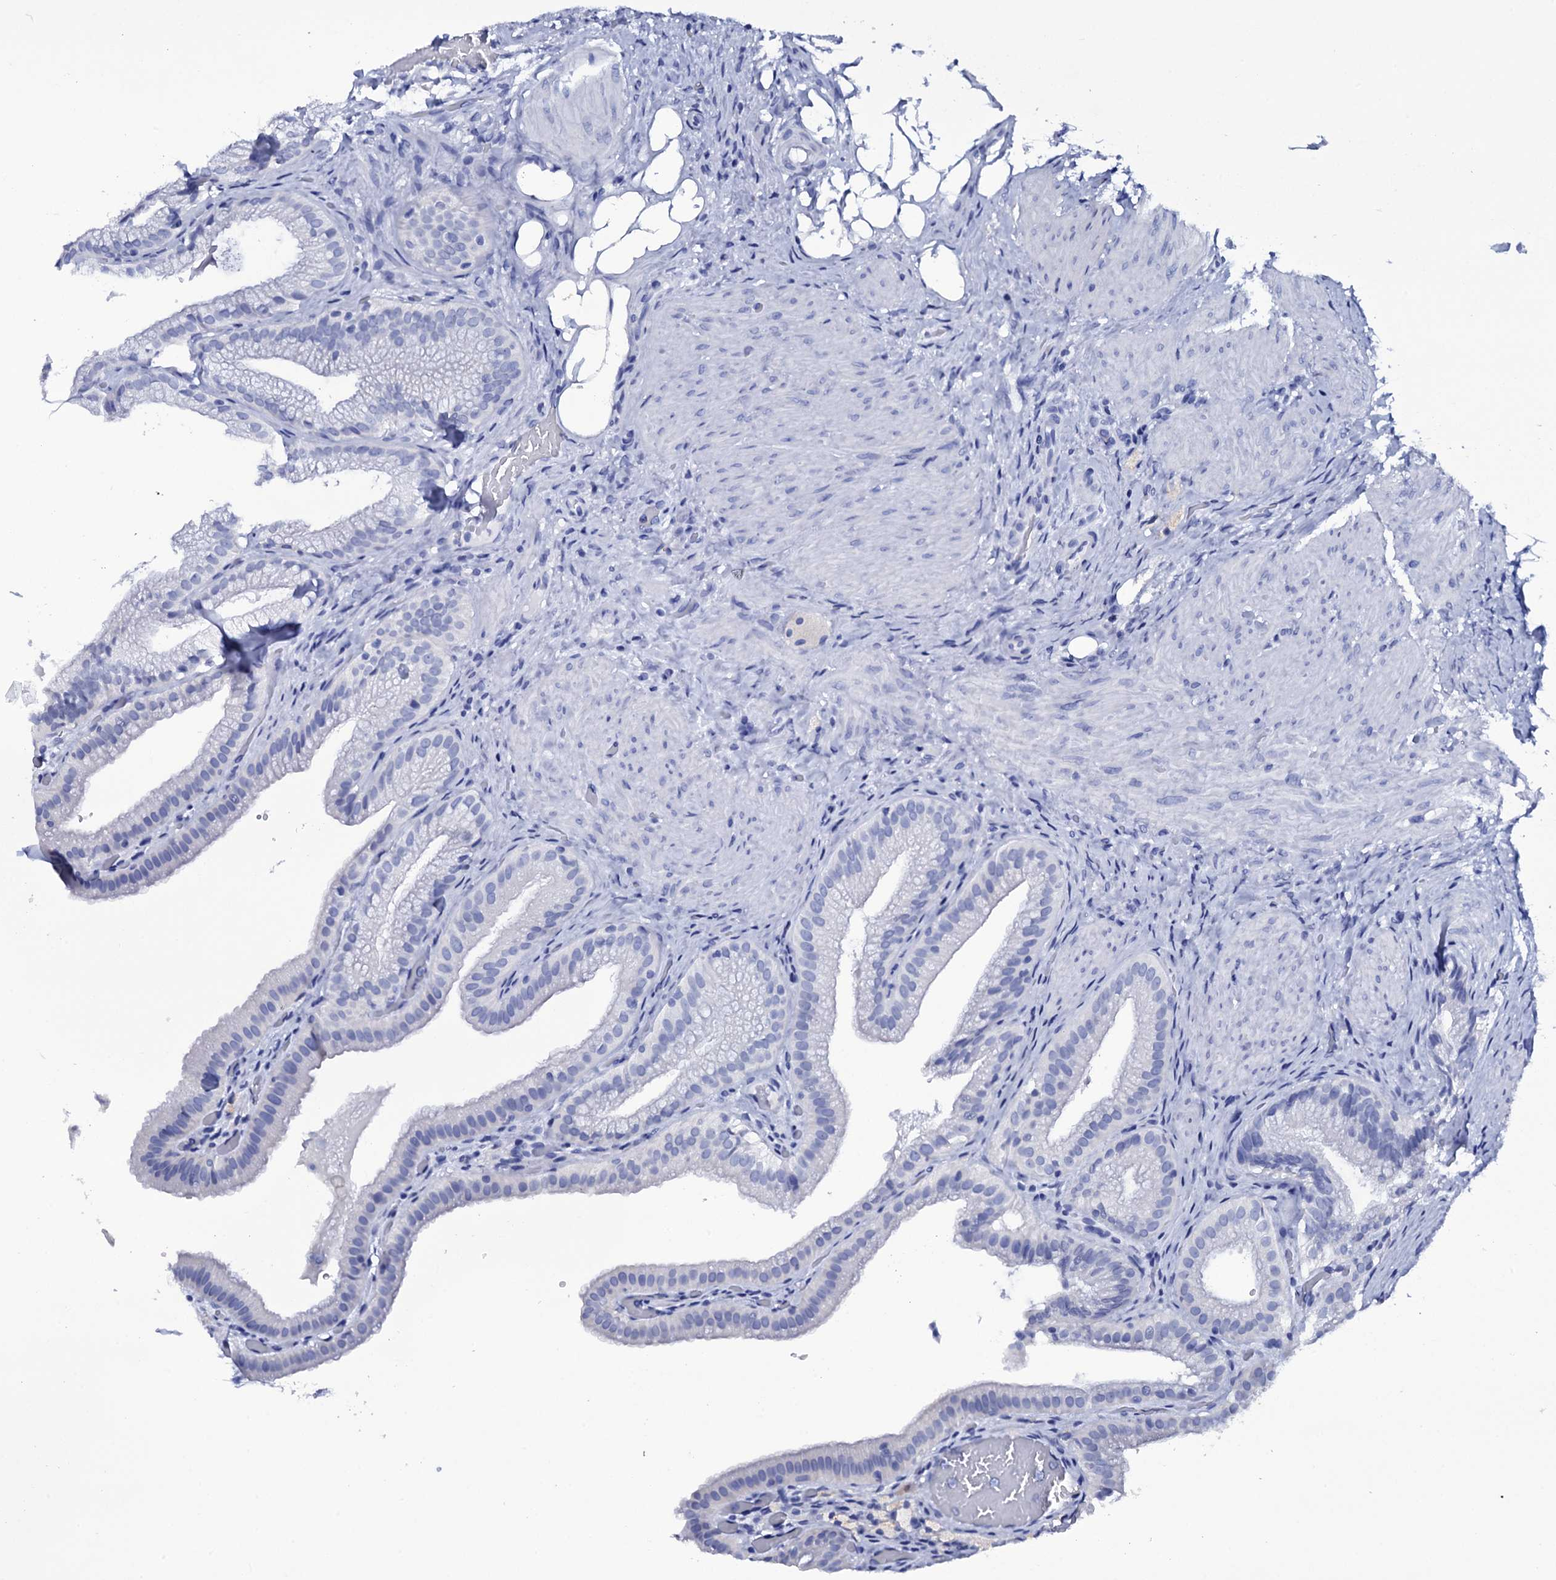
{"staining": {"intensity": "moderate", "quantity": "<25%", "location": "cytoplasmic/membranous"}, "tissue": "gallbladder", "cell_type": "Glandular cells", "image_type": "normal", "snomed": [{"axis": "morphology", "description": "Normal tissue, NOS"}, {"axis": "morphology", "description": "Inflammation, NOS"}, {"axis": "topography", "description": "Gallbladder"}], "caption": "Immunohistochemistry (DAB) staining of unremarkable human gallbladder reveals moderate cytoplasmic/membranous protein positivity in approximately <25% of glandular cells. (DAB (3,3'-diaminobenzidine) IHC, brown staining for protein, blue staining for nuclei).", "gene": "ITPRID2", "patient": {"sex": "male", "age": 51}}